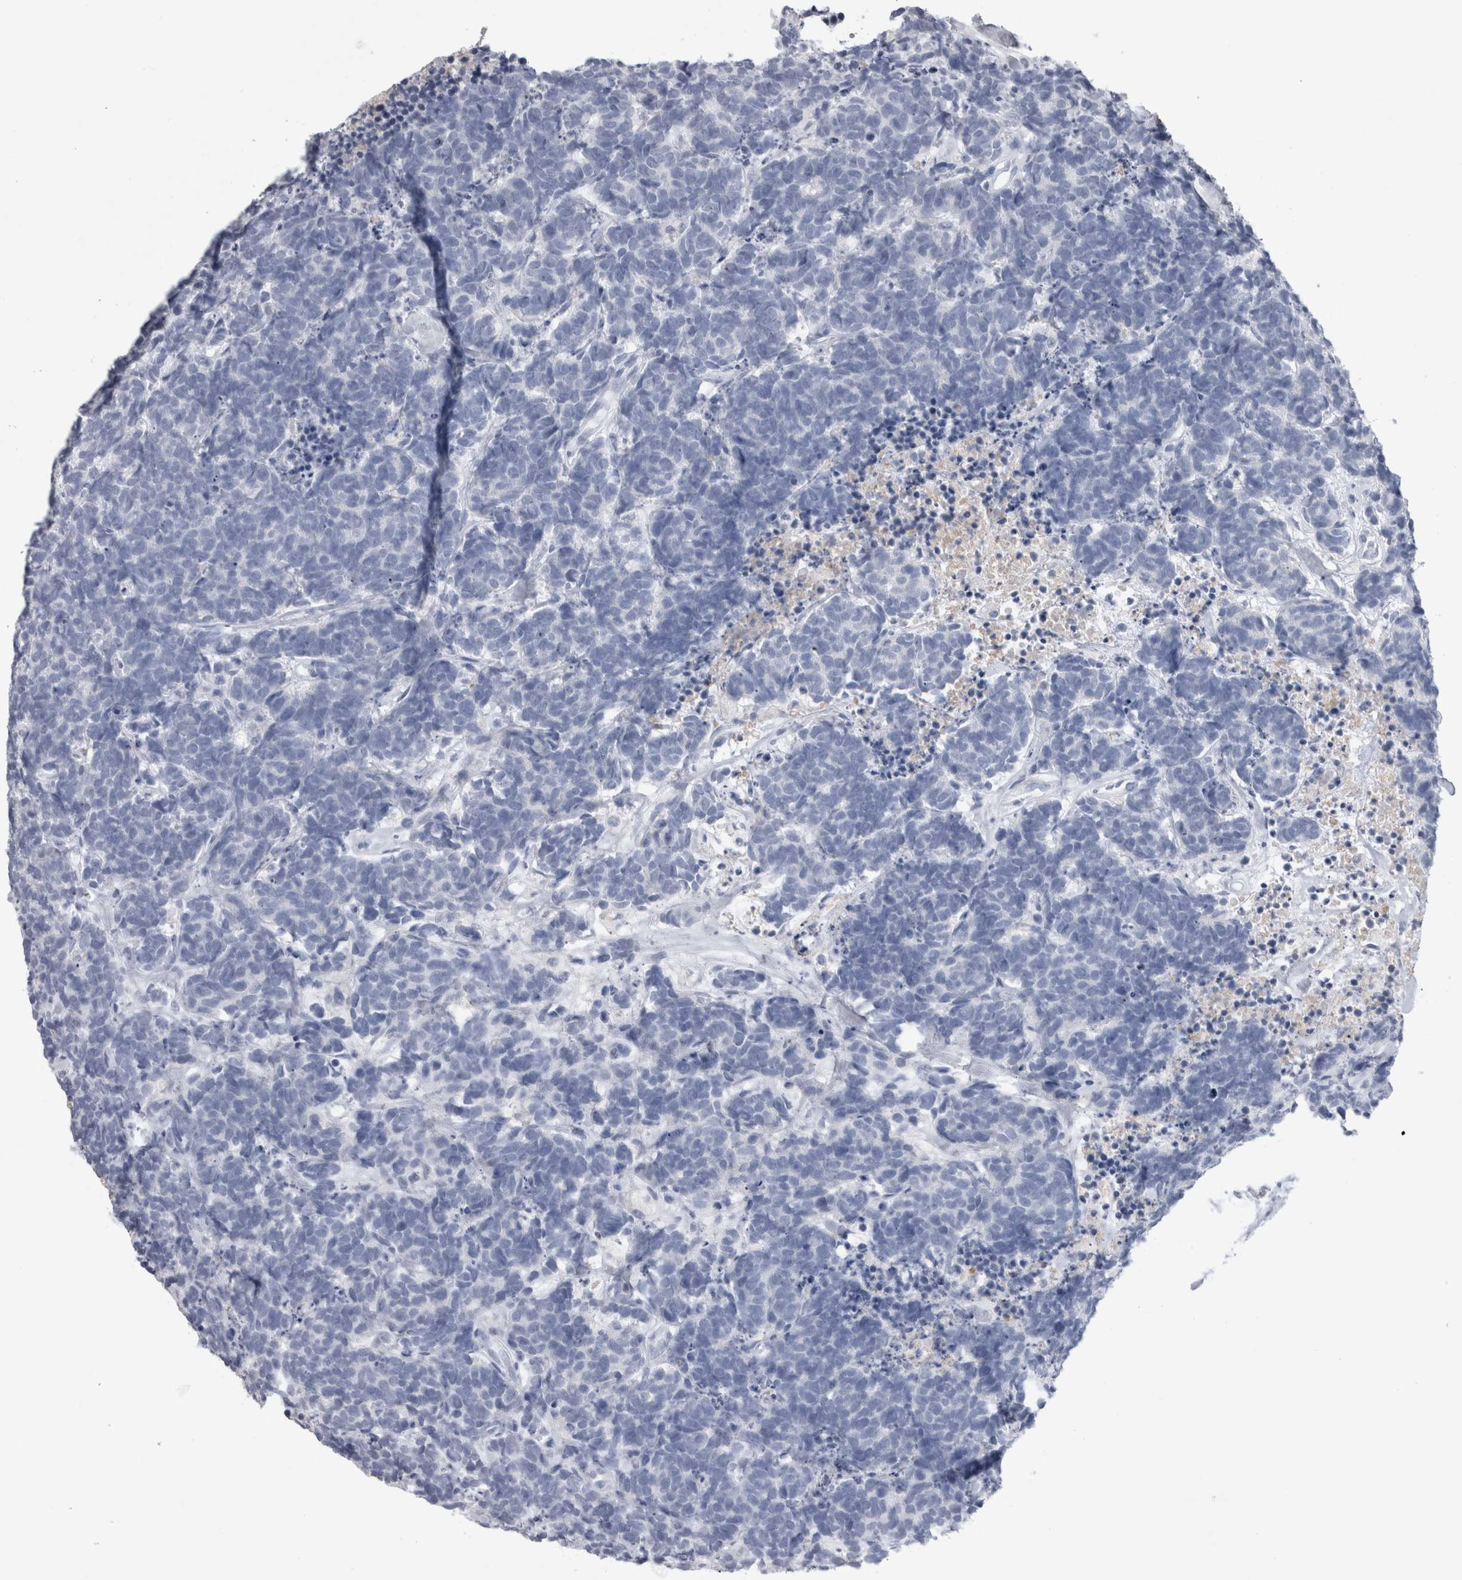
{"staining": {"intensity": "negative", "quantity": "none", "location": "none"}, "tissue": "carcinoid", "cell_type": "Tumor cells", "image_type": "cancer", "snomed": [{"axis": "morphology", "description": "Carcinoma, NOS"}, {"axis": "morphology", "description": "Carcinoid, malignant, NOS"}, {"axis": "topography", "description": "Urinary bladder"}], "caption": "A high-resolution photomicrograph shows IHC staining of carcinoid, which exhibits no significant staining in tumor cells.", "gene": "ADAM2", "patient": {"sex": "male", "age": 57}}